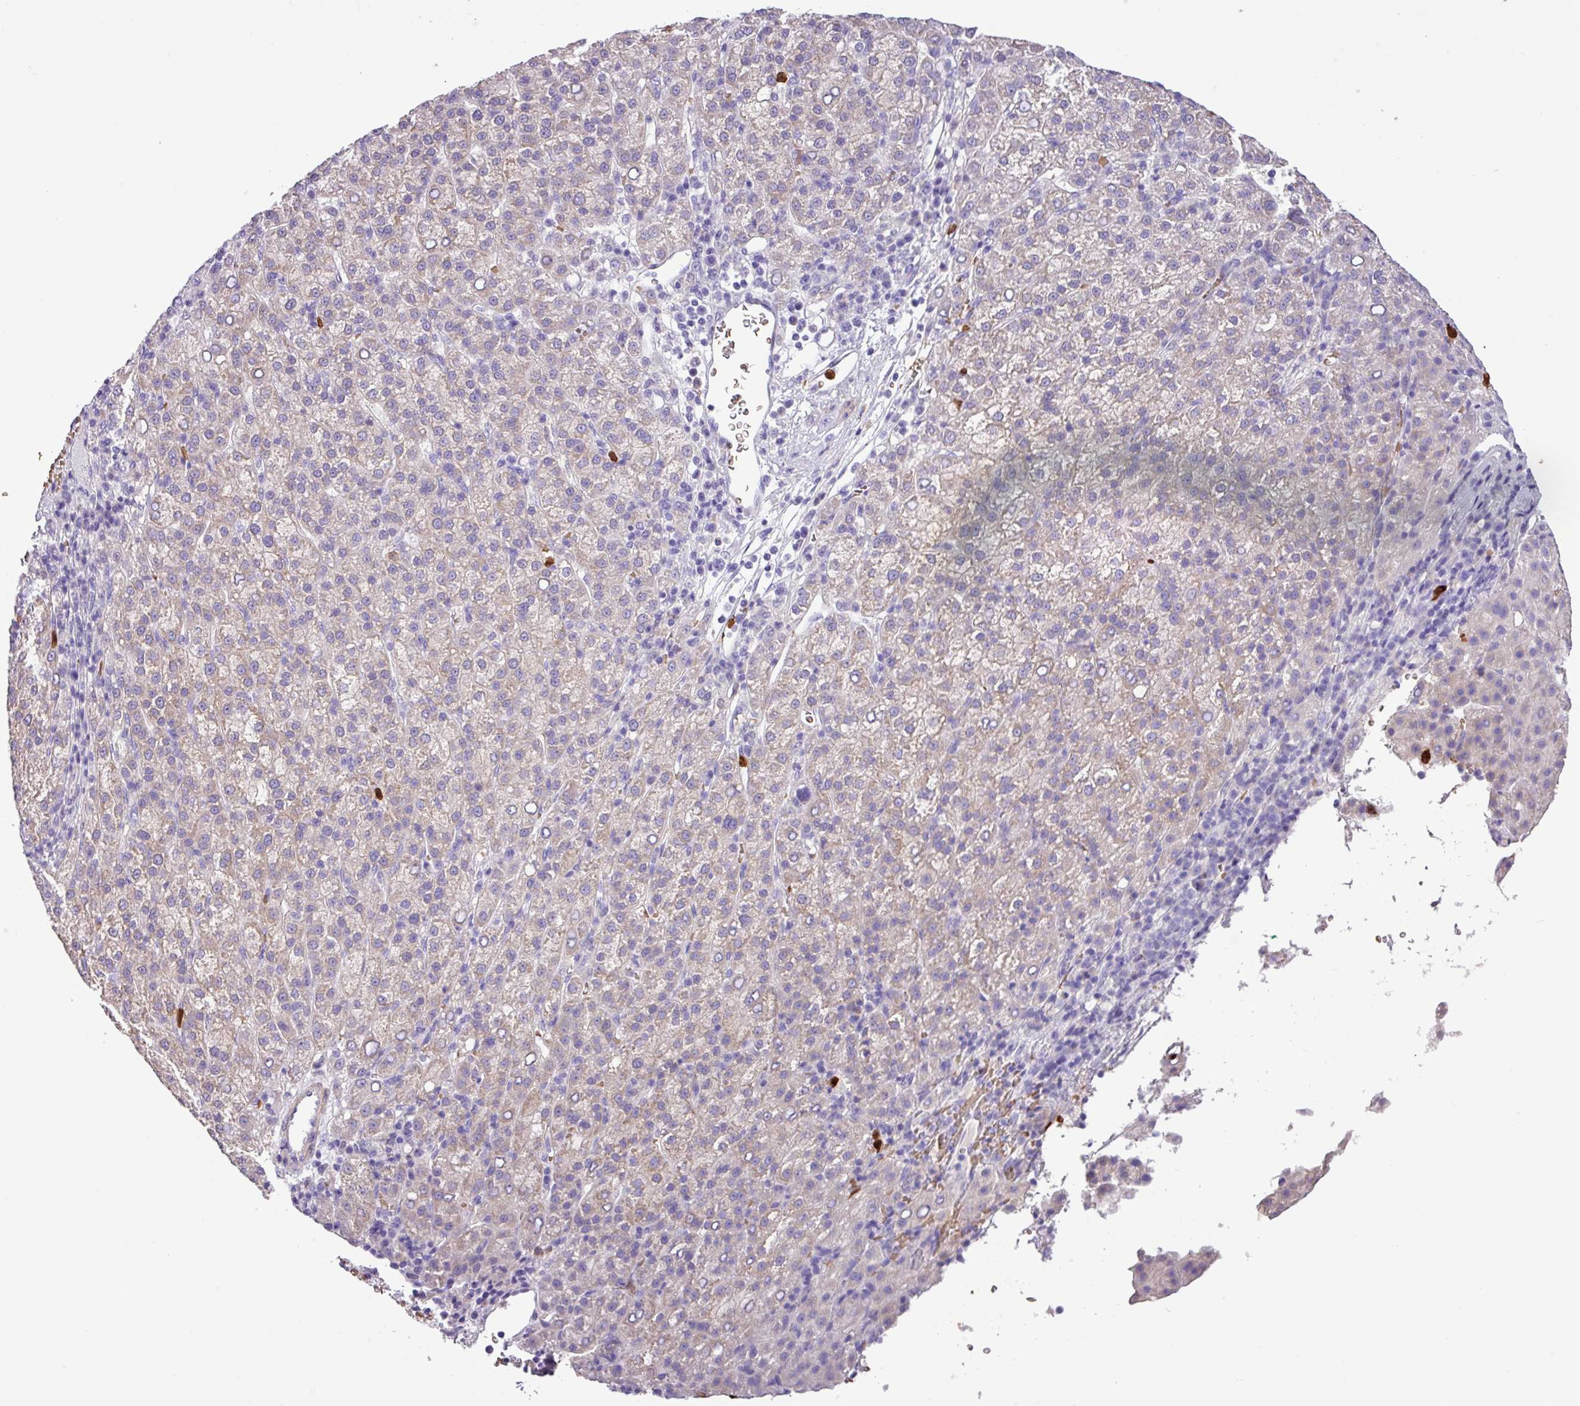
{"staining": {"intensity": "weak", "quantity": "<25%", "location": "cytoplasmic/membranous"}, "tissue": "liver cancer", "cell_type": "Tumor cells", "image_type": "cancer", "snomed": [{"axis": "morphology", "description": "Carcinoma, Hepatocellular, NOS"}, {"axis": "topography", "description": "Liver"}], "caption": "Protein analysis of liver cancer (hepatocellular carcinoma) demonstrates no significant staining in tumor cells.", "gene": "MGAT4B", "patient": {"sex": "female", "age": 58}}